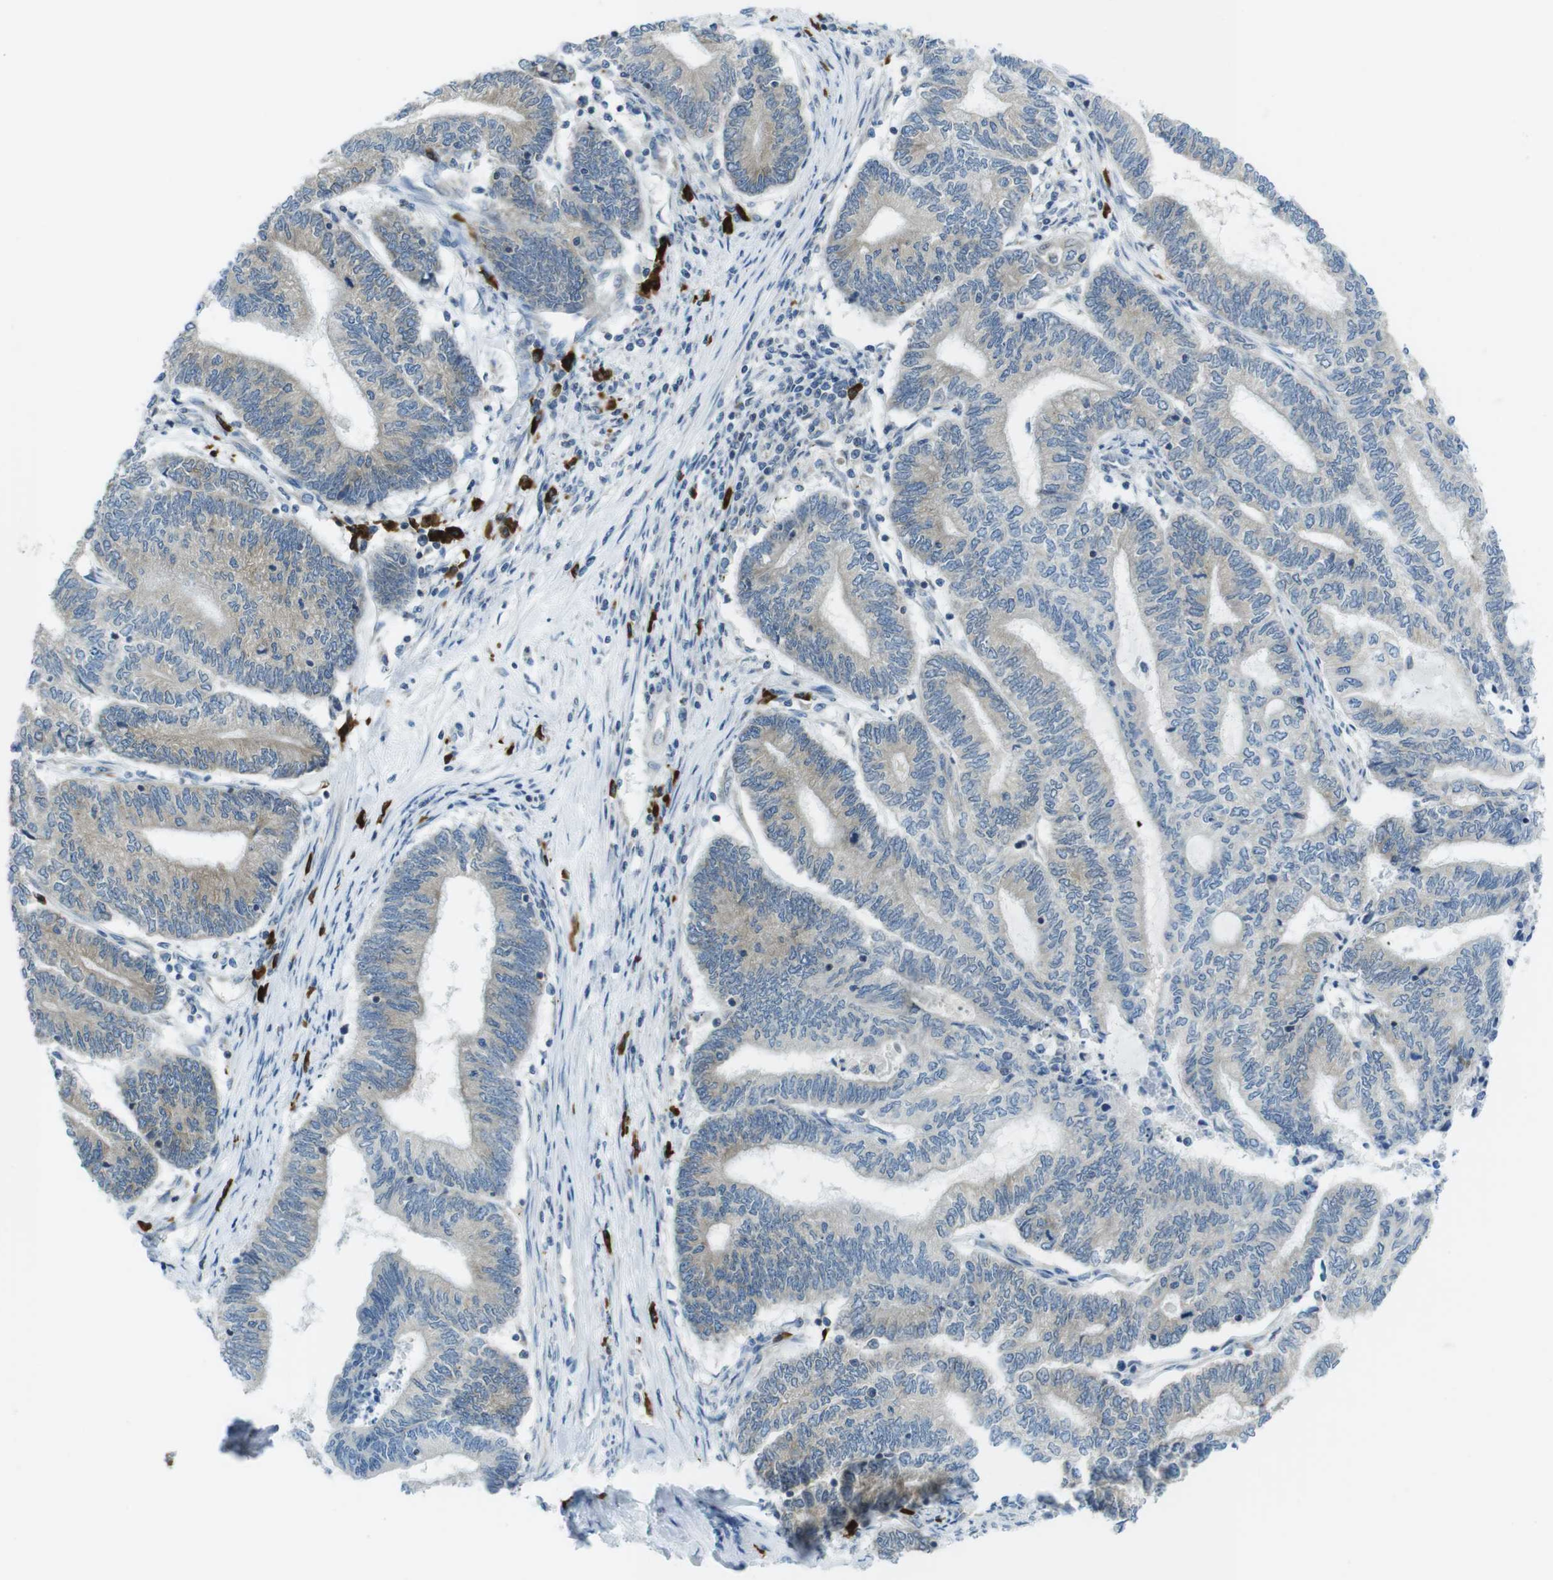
{"staining": {"intensity": "weak", "quantity": "25%-75%", "location": "cytoplasmic/membranous"}, "tissue": "endometrial cancer", "cell_type": "Tumor cells", "image_type": "cancer", "snomed": [{"axis": "morphology", "description": "Adenocarcinoma, NOS"}, {"axis": "topography", "description": "Uterus"}, {"axis": "topography", "description": "Endometrium"}], "caption": "High-magnification brightfield microscopy of endometrial cancer (adenocarcinoma) stained with DAB (3,3'-diaminobenzidine) (brown) and counterstained with hematoxylin (blue). tumor cells exhibit weak cytoplasmic/membranous staining is present in about25%-75% of cells.", "gene": "CLPTM1L", "patient": {"sex": "female", "age": 70}}